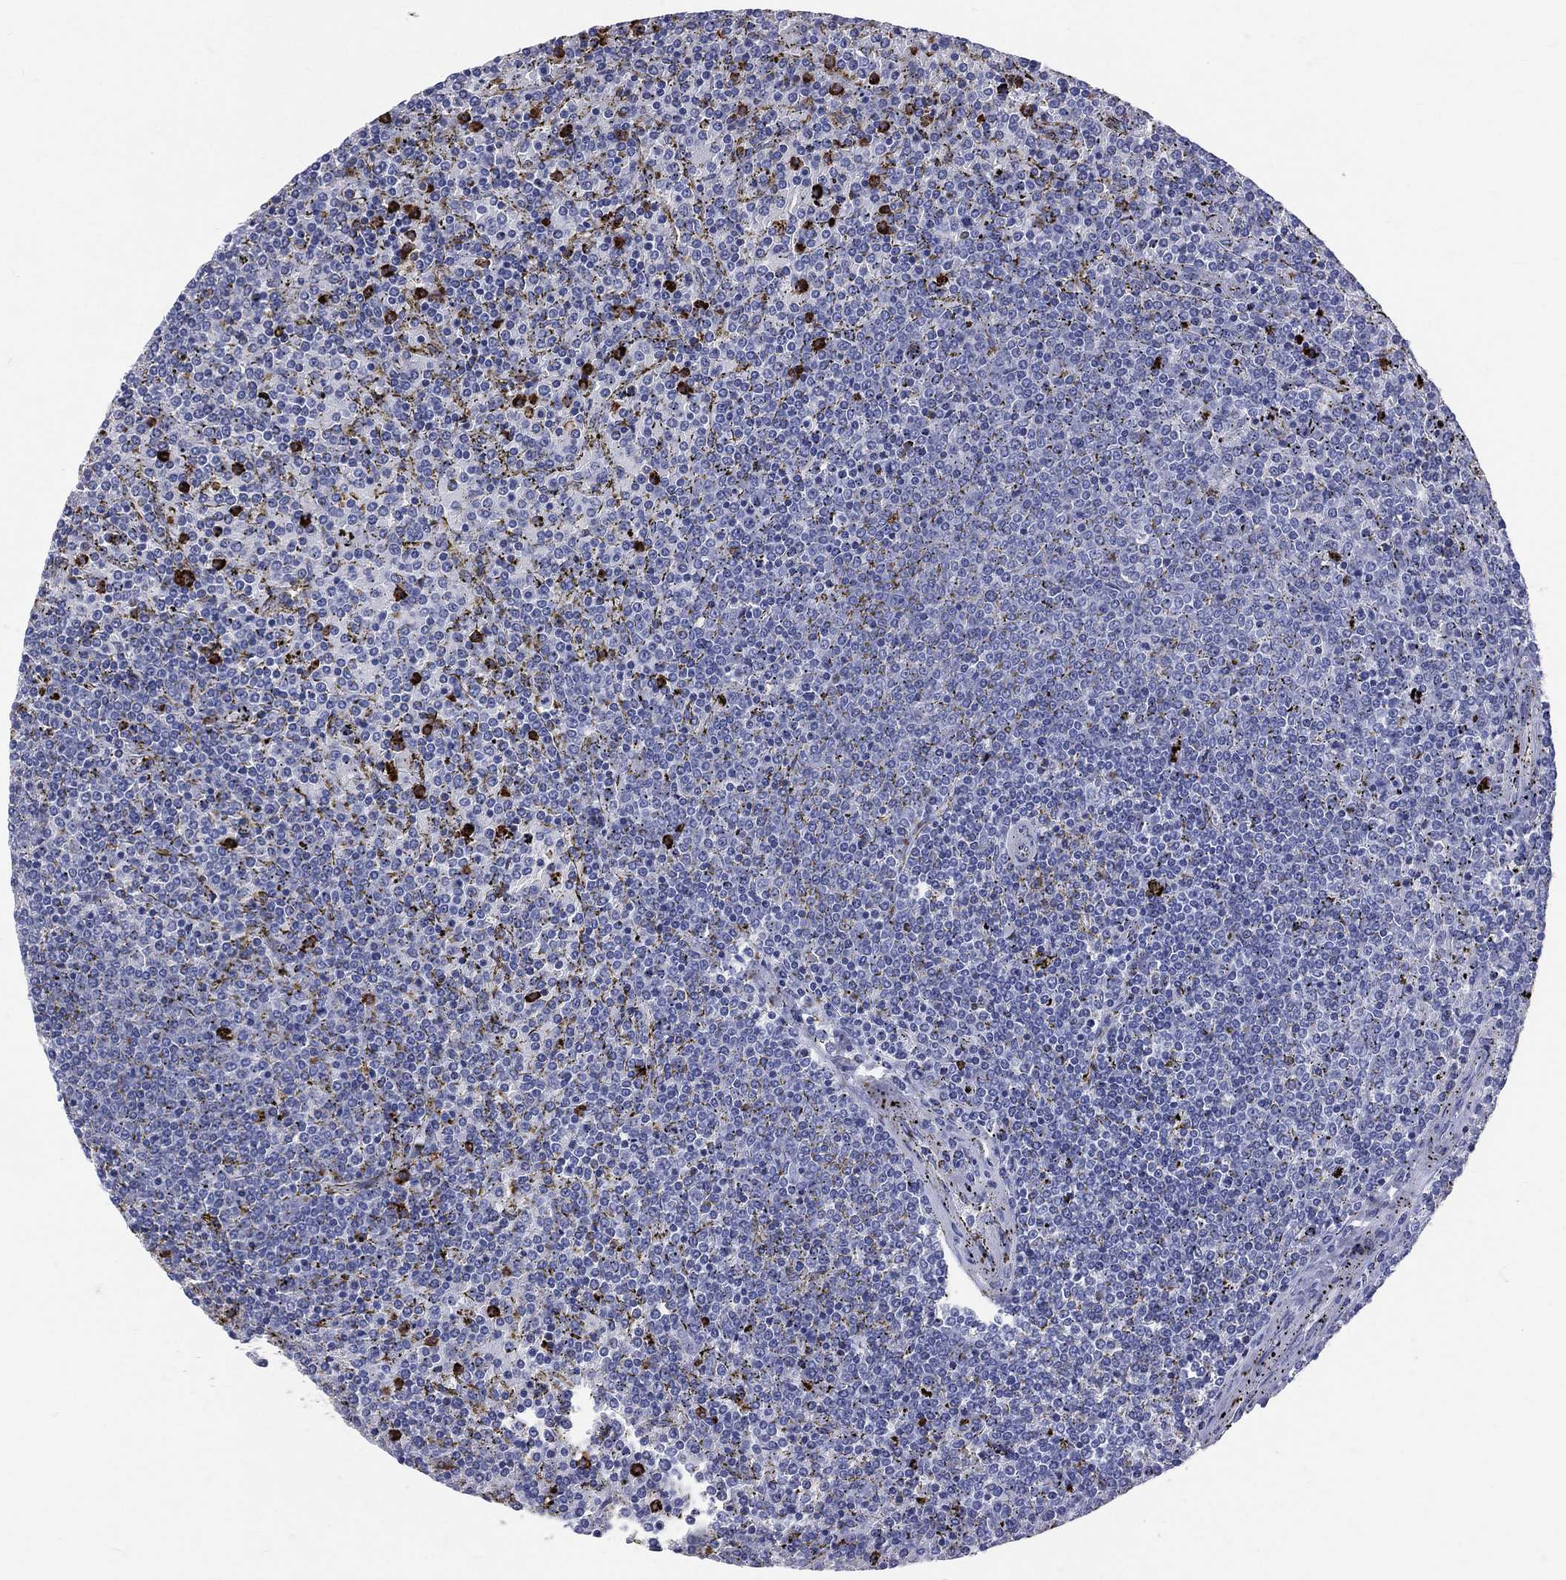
{"staining": {"intensity": "negative", "quantity": "none", "location": "none"}, "tissue": "lymphoma", "cell_type": "Tumor cells", "image_type": "cancer", "snomed": [{"axis": "morphology", "description": "Malignant lymphoma, non-Hodgkin's type, Low grade"}, {"axis": "topography", "description": "Spleen"}], "caption": "The IHC photomicrograph has no significant positivity in tumor cells of low-grade malignant lymphoma, non-Hodgkin's type tissue.", "gene": "PGLYRP1", "patient": {"sex": "female", "age": 77}}